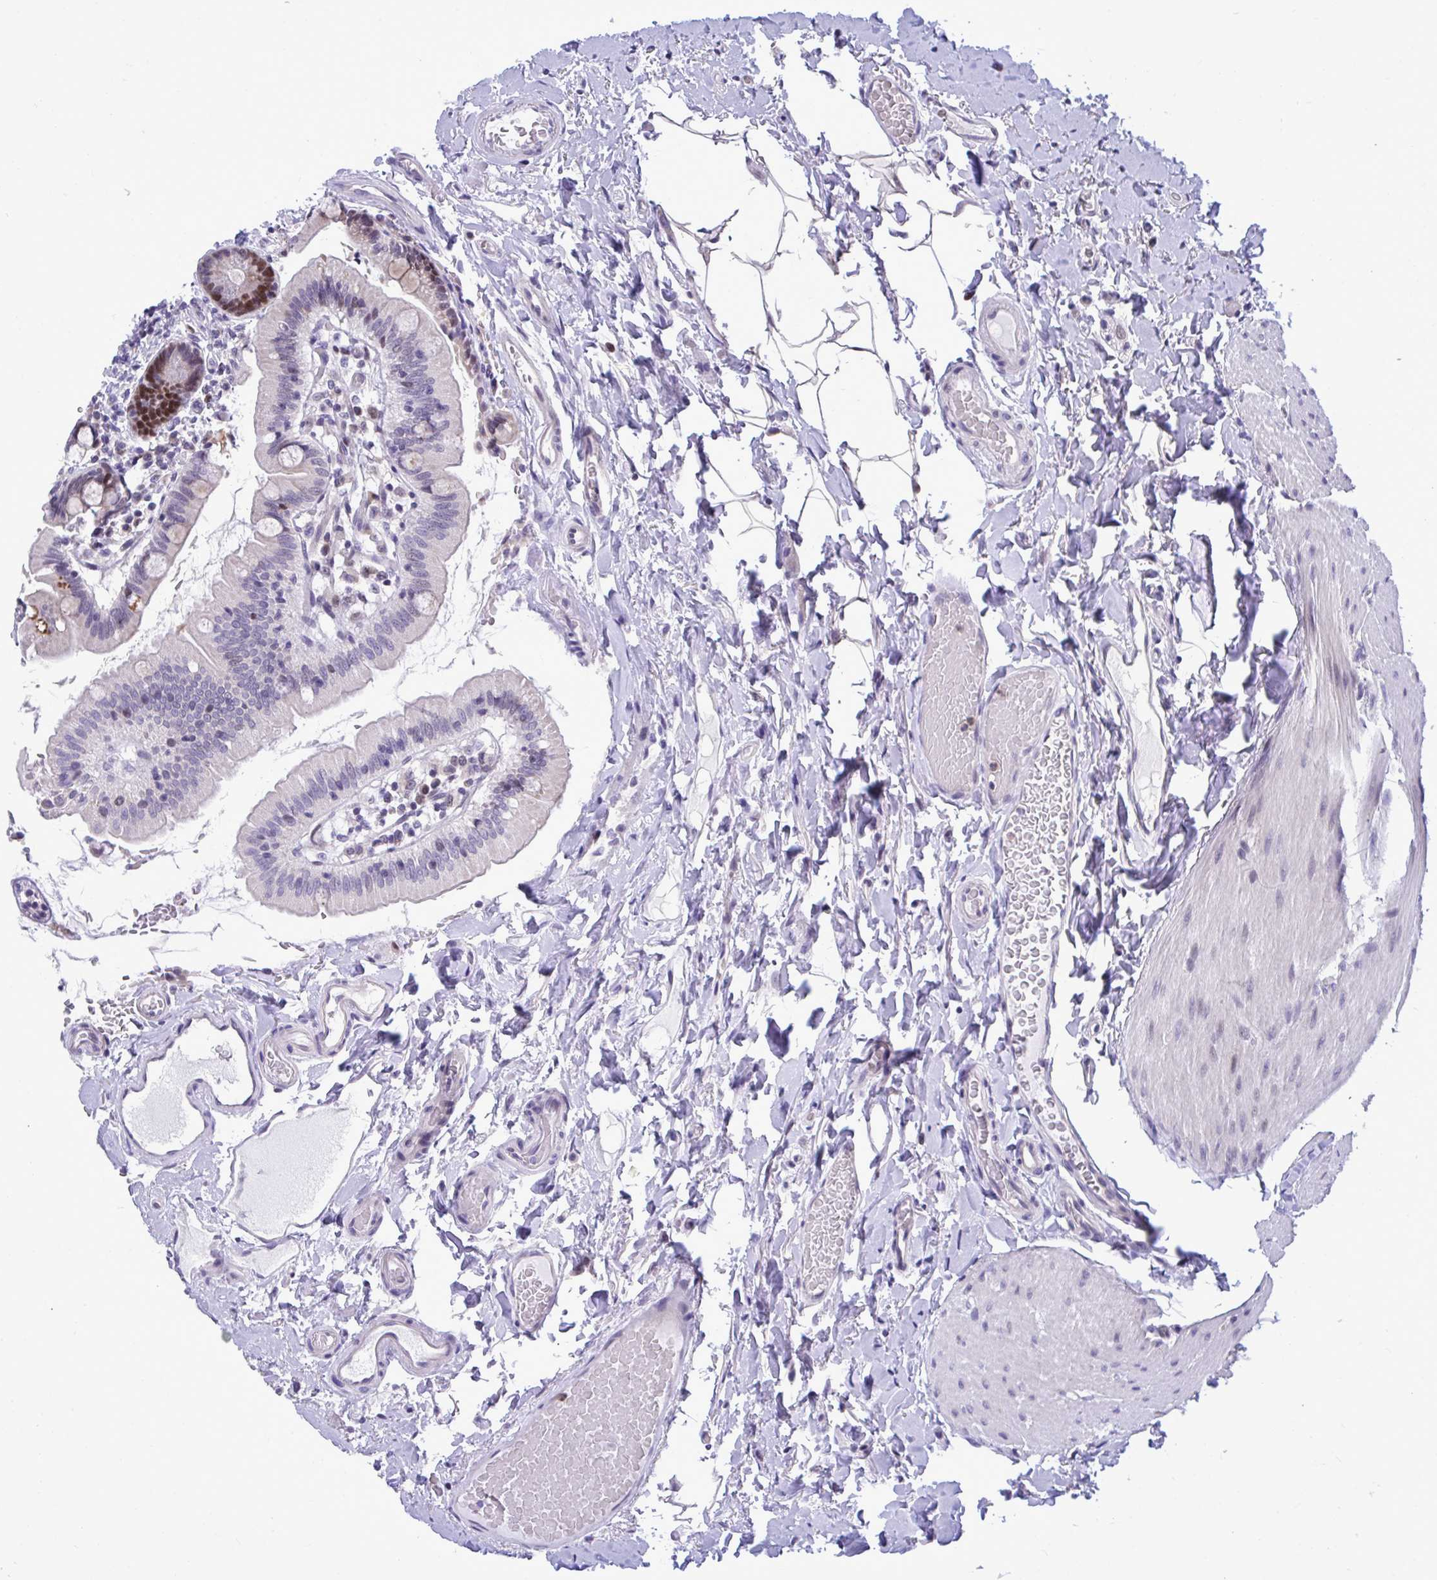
{"staining": {"intensity": "strong", "quantity": "25%-75%", "location": "nuclear"}, "tissue": "small intestine", "cell_type": "Glandular cells", "image_type": "normal", "snomed": [{"axis": "morphology", "description": "Normal tissue, NOS"}, {"axis": "topography", "description": "Small intestine"}], "caption": "Glandular cells display strong nuclear positivity in approximately 25%-75% of cells in unremarkable small intestine. Using DAB (3,3'-diaminobenzidine) (brown) and hematoxylin (blue) stains, captured at high magnification using brightfield microscopy.", "gene": "C1QL2", "patient": {"sex": "female", "age": 64}}